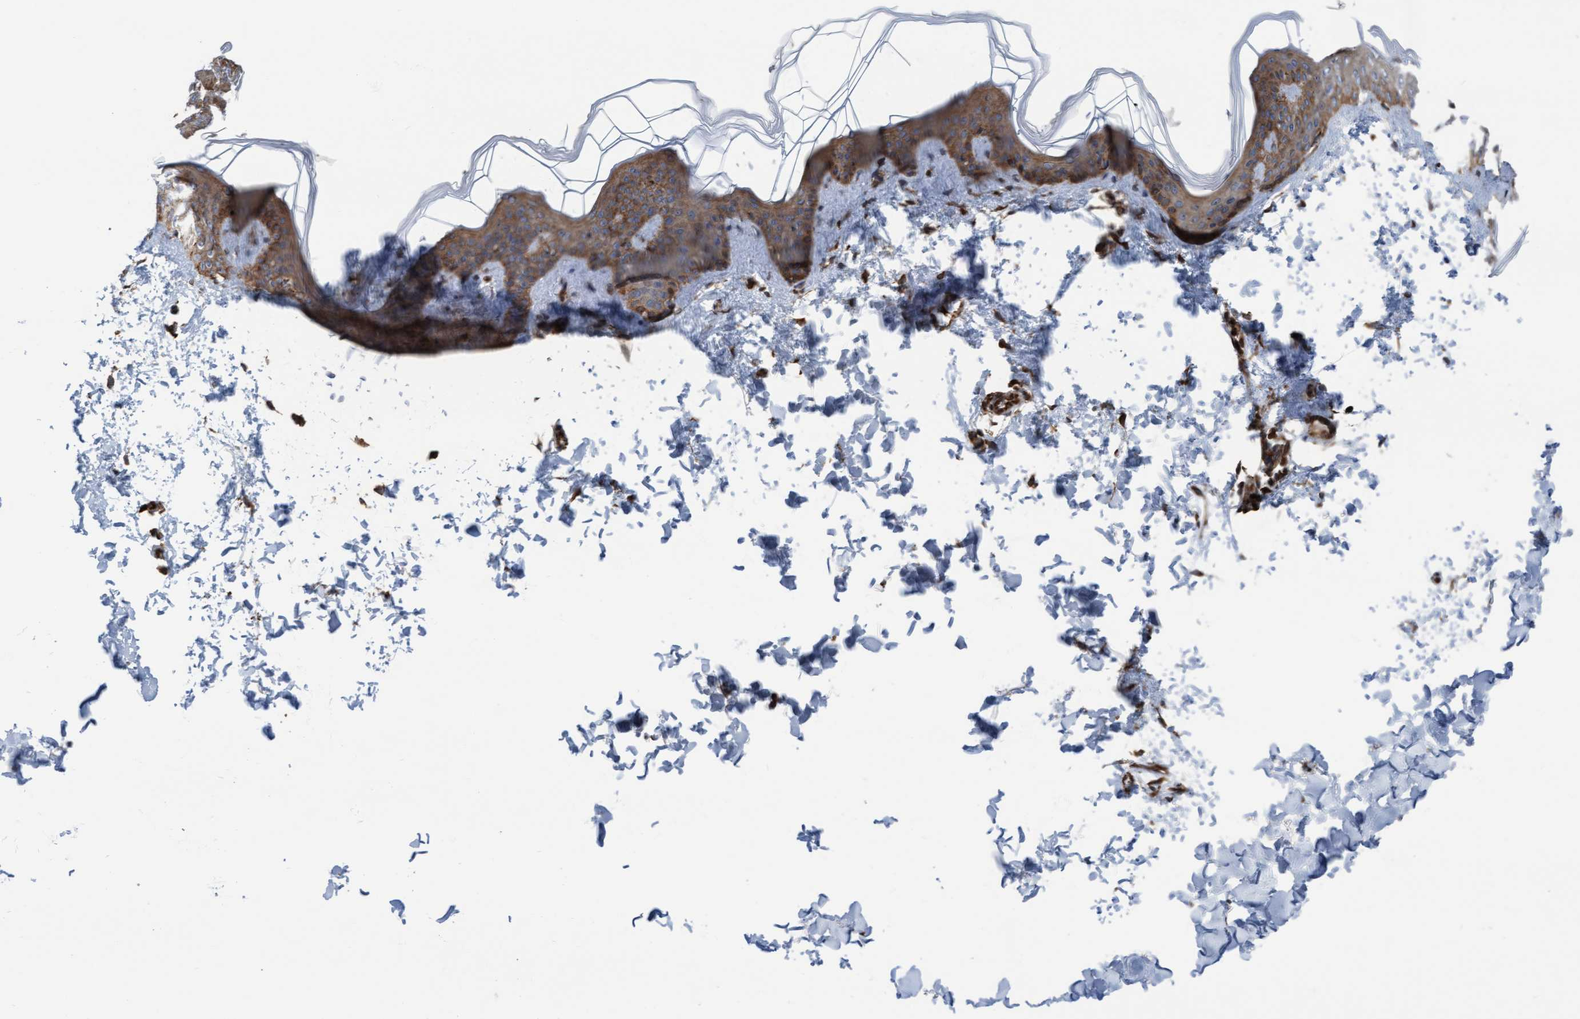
{"staining": {"intensity": "moderate", "quantity": ">75%", "location": "nuclear"}, "tissue": "skin", "cell_type": "Fibroblasts", "image_type": "normal", "snomed": [{"axis": "morphology", "description": "Normal tissue, NOS"}, {"axis": "topography", "description": "Skin"}], "caption": "Normal skin was stained to show a protein in brown. There is medium levels of moderate nuclear positivity in about >75% of fibroblasts. Immunohistochemistry stains the protein in brown and the nuclei are stained blue.", "gene": "RAP1GAP2", "patient": {"sex": "female", "age": 17}}